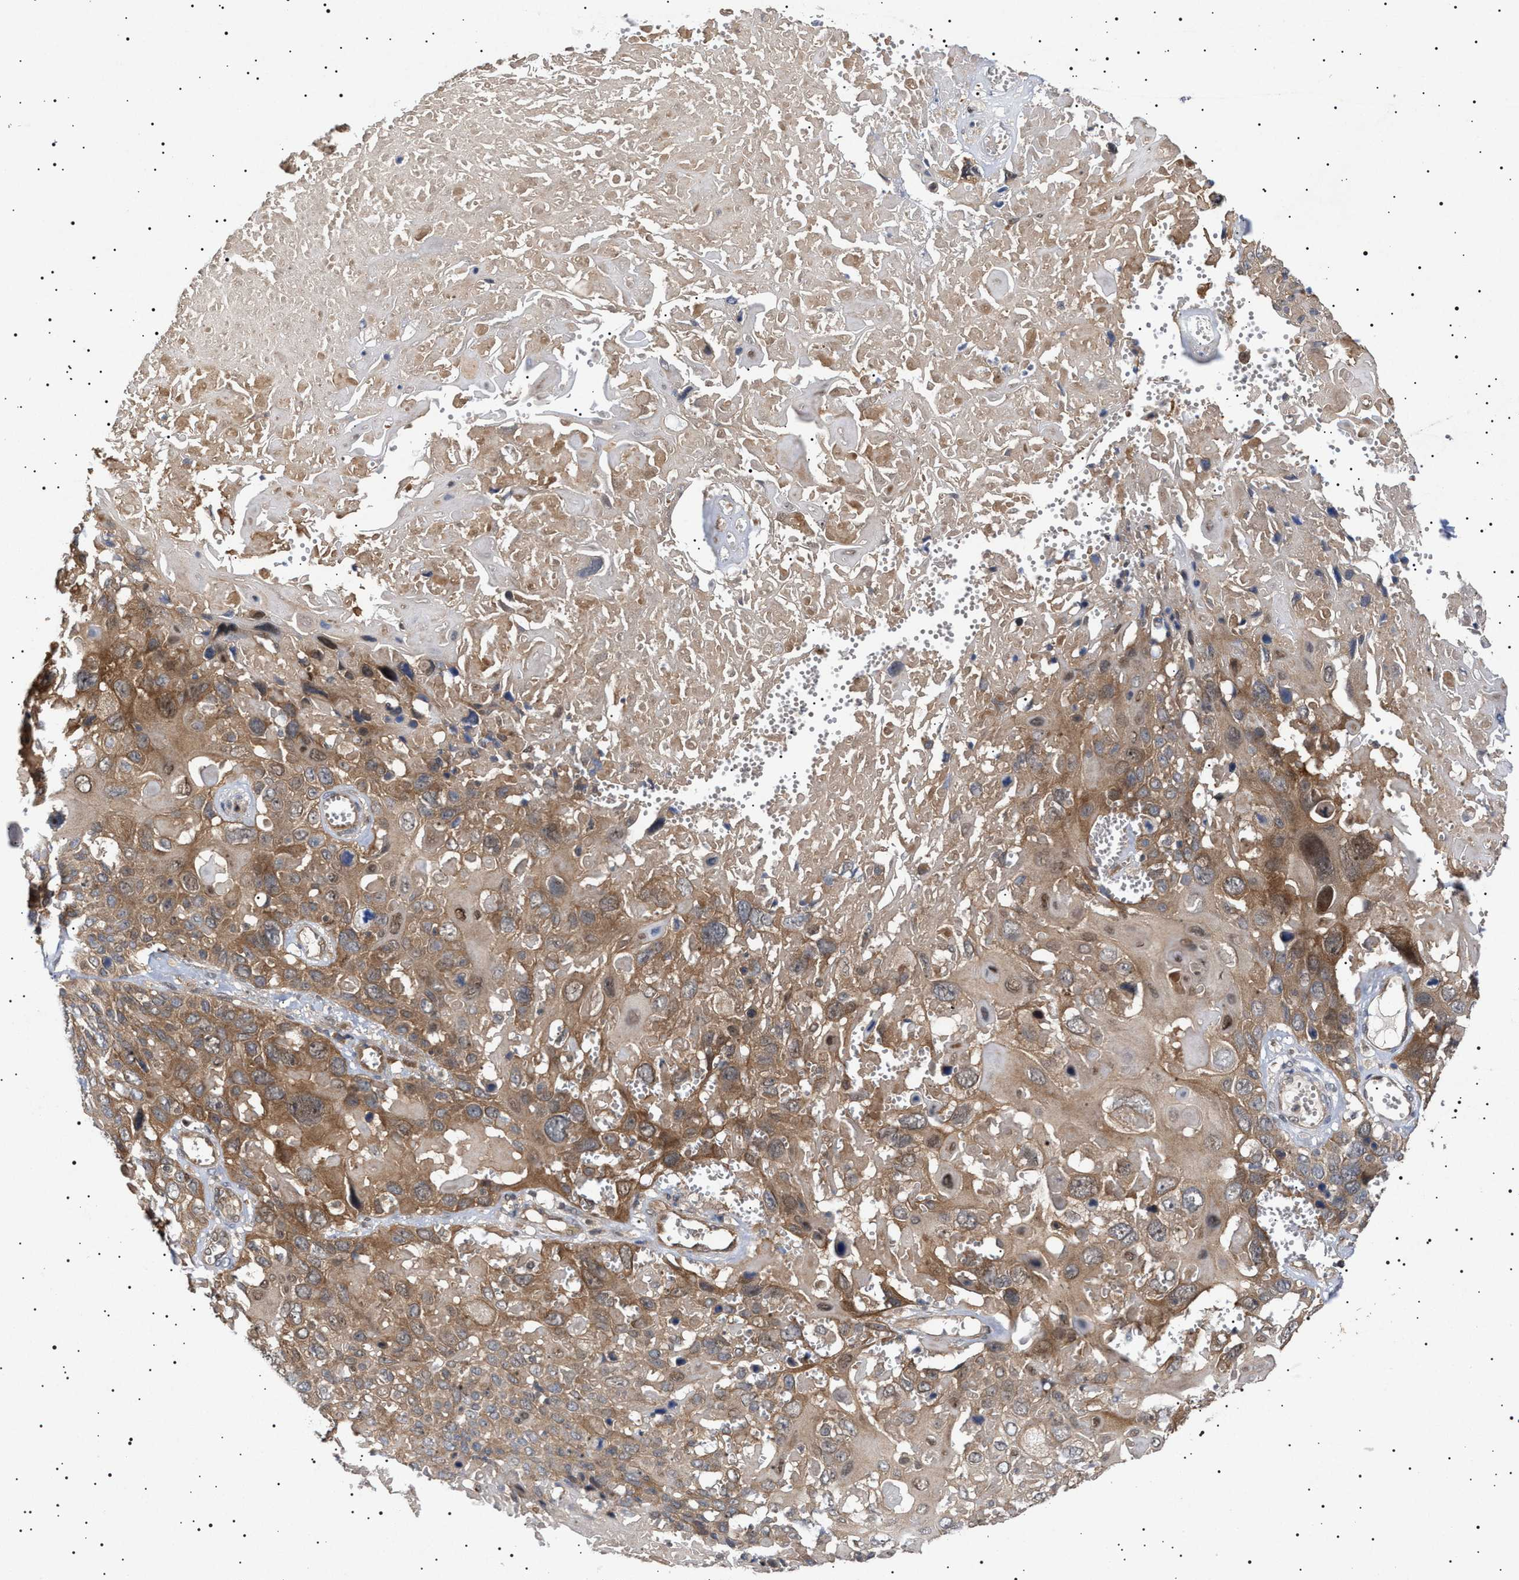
{"staining": {"intensity": "moderate", "quantity": ">75%", "location": "cytoplasmic/membranous"}, "tissue": "cervical cancer", "cell_type": "Tumor cells", "image_type": "cancer", "snomed": [{"axis": "morphology", "description": "Squamous cell carcinoma, NOS"}, {"axis": "topography", "description": "Cervix"}], "caption": "Cervical cancer stained with immunohistochemistry reveals moderate cytoplasmic/membranous staining in about >75% of tumor cells.", "gene": "NPLOC4", "patient": {"sex": "female", "age": 74}}